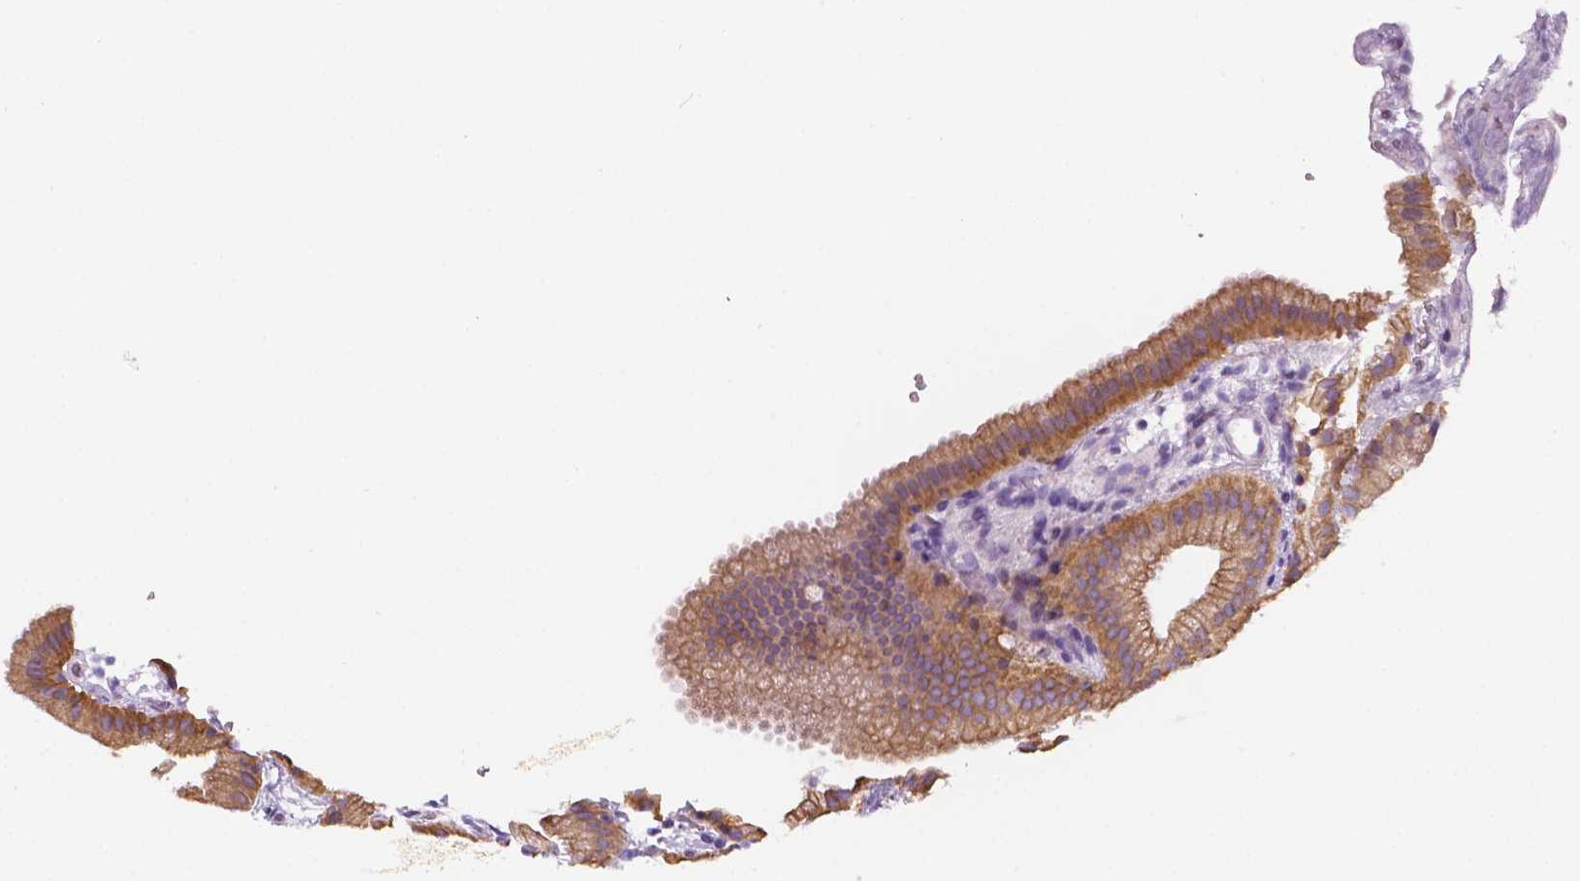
{"staining": {"intensity": "moderate", "quantity": ">75%", "location": "cytoplasmic/membranous"}, "tissue": "gallbladder", "cell_type": "Glandular cells", "image_type": "normal", "snomed": [{"axis": "morphology", "description": "Normal tissue, NOS"}, {"axis": "topography", "description": "Gallbladder"}], "caption": "Immunohistochemistry staining of benign gallbladder, which shows medium levels of moderate cytoplasmic/membranous staining in about >75% of glandular cells indicating moderate cytoplasmic/membranous protein positivity. The staining was performed using DAB (brown) for protein detection and nuclei were counterstained in hematoxylin (blue).", "gene": "PPL", "patient": {"sex": "female", "age": 63}}